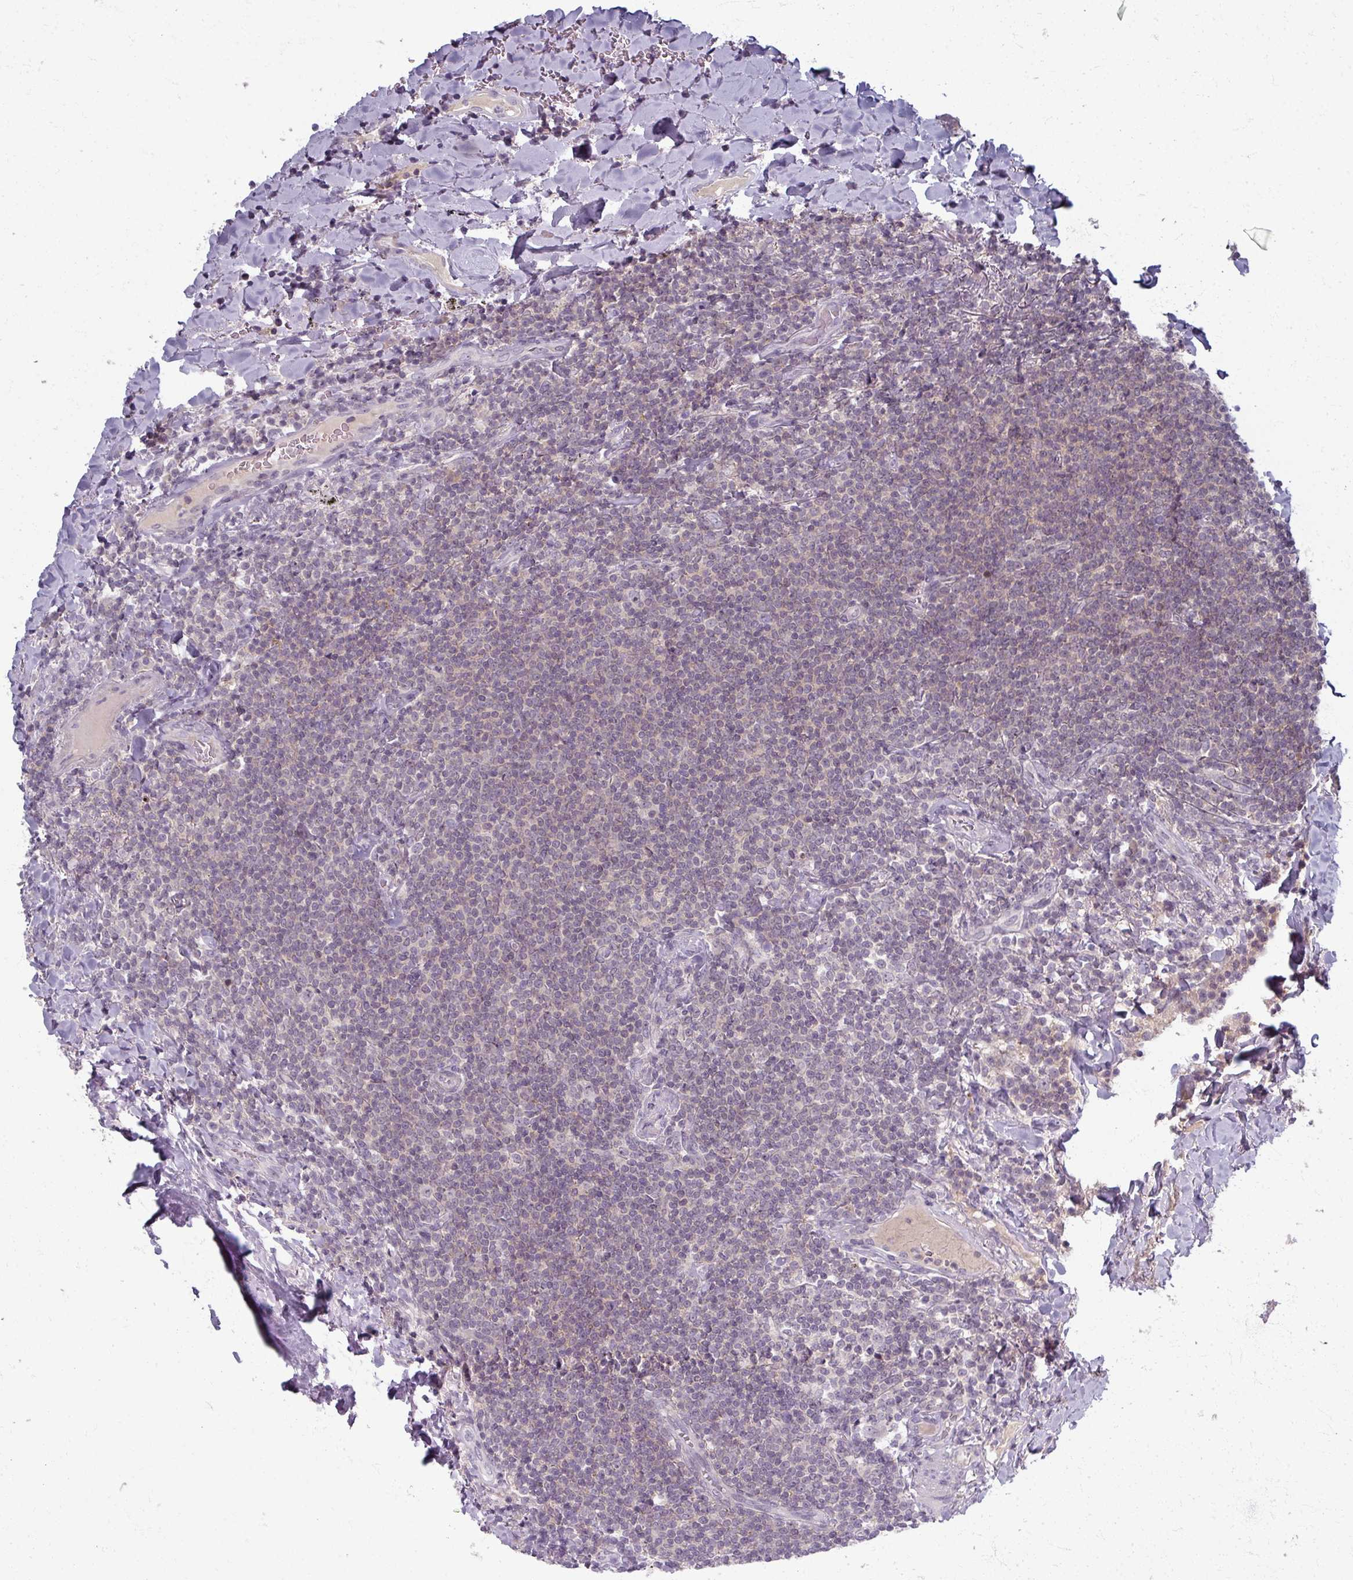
{"staining": {"intensity": "negative", "quantity": "none", "location": "none"}, "tissue": "lymphoma", "cell_type": "Tumor cells", "image_type": "cancer", "snomed": [{"axis": "morphology", "description": "Malignant lymphoma, non-Hodgkin's type, Low grade"}, {"axis": "topography", "description": "Lung"}], "caption": "An immunohistochemistry (IHC) histopathology image of lymphoma is shown. There is no staining in tumor cells of lymphoma.", "gene": "TTLL7", "patient": {"sex": "female", "age": 71}}